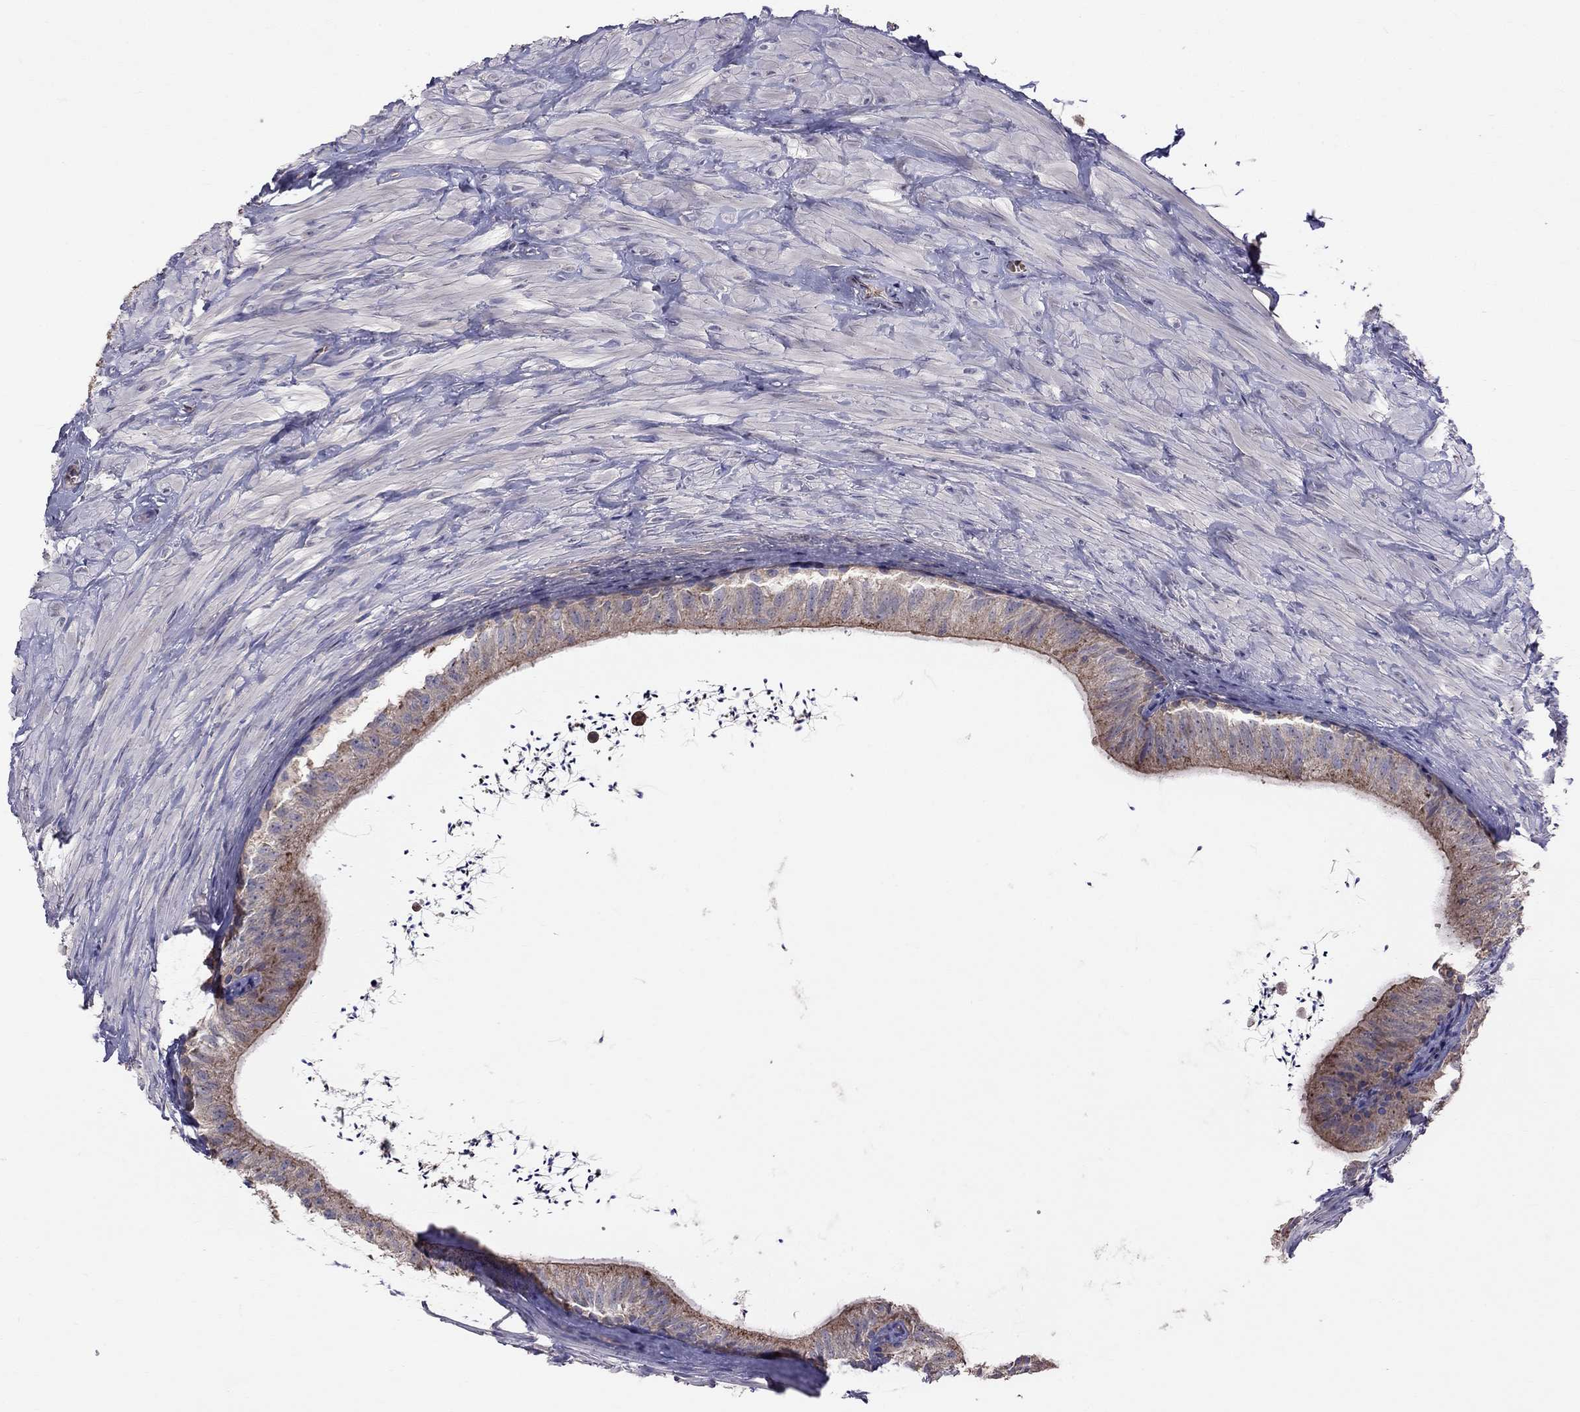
{"staining": {"intensity": "moderate", "quantity": "<25%", "location": "cytoplasmic/membranous"}, "tissue": "epididymis", "cell_type": "Glandular cells", "image_type": "normal", "snomed": [{"axis": "morphology", "description": "Normal tissue, NOS"}, {"axis": "topography", "description": "Epididymis"}], "caption": "Epididymis stained with DAB IHC demonstrates low levels of moderate cytoplasmic/membranous staining in approximately <25% of glandular cells.", "gene": "PIK3CG", "patient": {"sex": "male", "age": 32}}